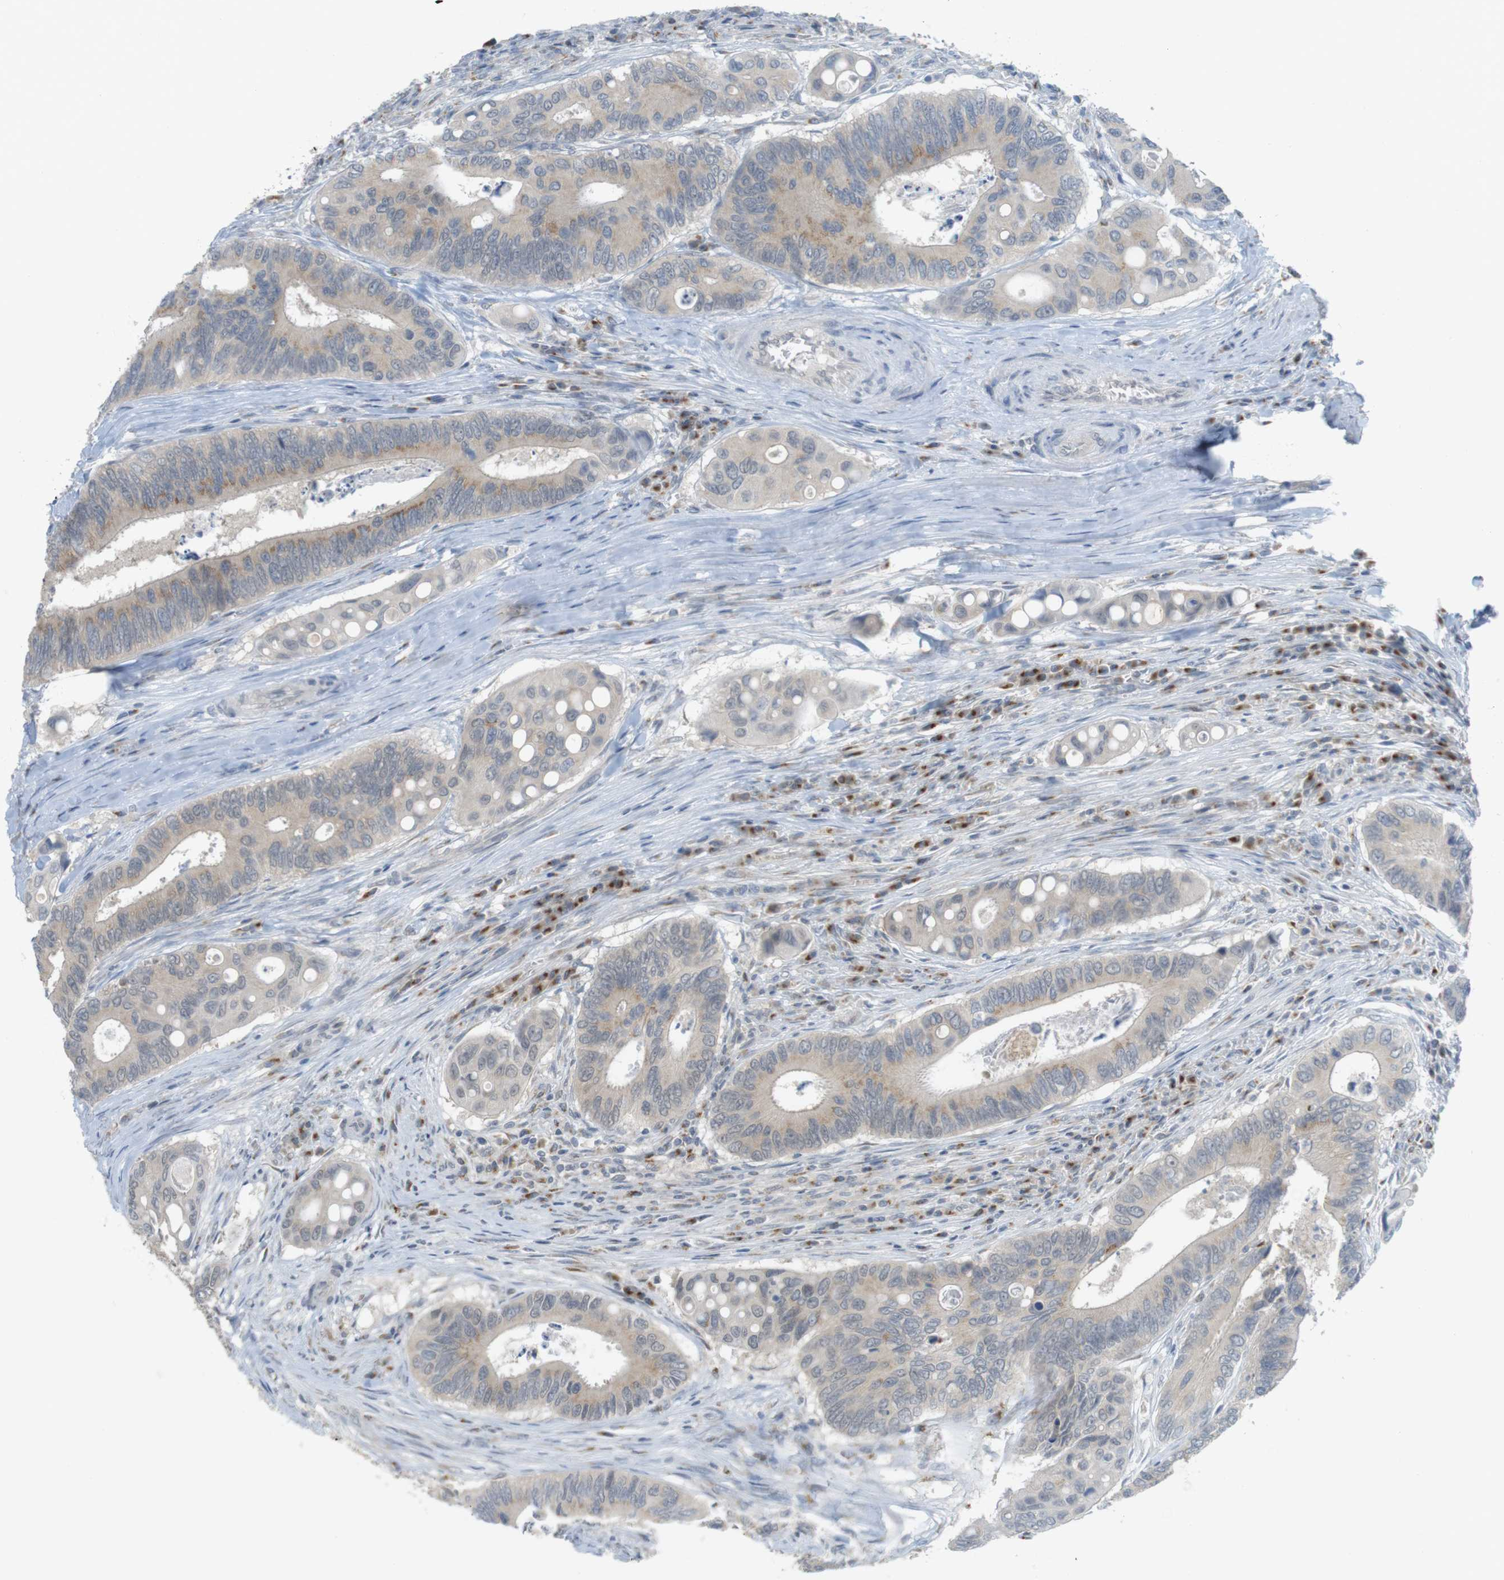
{"staining": {"intensity": "moderate", "quantity": "25%-75%", "location": "cytoplasmic/membranous"}, "tissue": "colorectal cancer", "cell_type": "Tumor cells", "image_type": "cancer", "snomed": [{"axis": "morphology", "description": "Inflammation, NOS"}, {"axis": "morphology", "description": "Adenocarcinoma, NOS"}, {"axis": "topography", "description": "Colon"}], "caption": "IHC (DAB (3,3'-diaminobenzidine)) staining of adenocarcinoma (colorectal) displays moderate cytoplasmic/membranous protein expression in about 25%-75% of tumor cells. Using DAB (3,3'-diaminobenzidine) (brown) and hematoxylin (blue) stains, captured at high magnification using brightfield microscopy.", "gene": "YIPF3", "patient": {"sex": "male", "age": 72}}